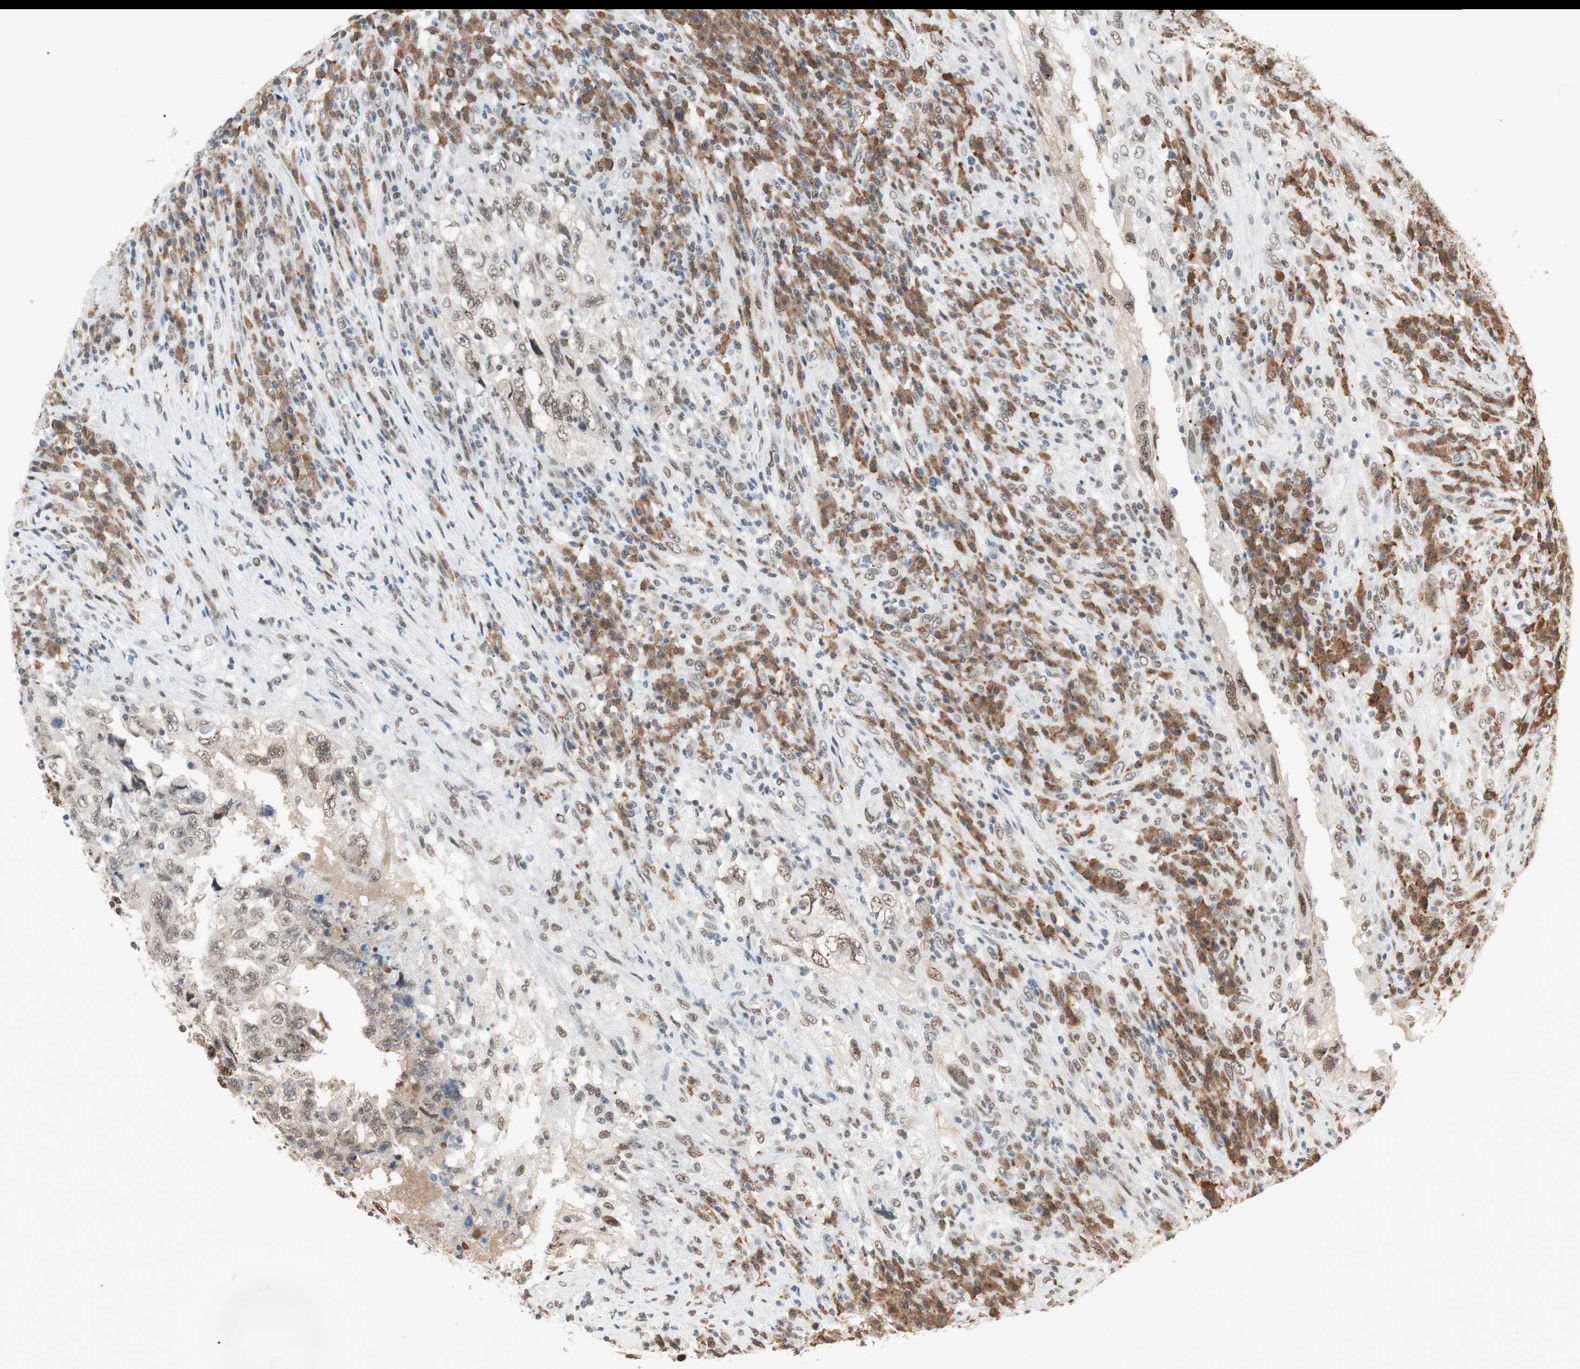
{"staining": {"intensity": "weak", "quantity": "25%-75%", "location": "cytoplasmic/membranous,nuclear"}, "tissue": "testis cancer", "cell_type": "Tumor cells", "image_type": "cancer", "snomed": [{"axis": "morphology", "description": "Necrosis, NOS"}, {"axis": "morphology", "description": "Carcinoma, Embryonal, NOS"}, {"axis": "topography", "description": "Testis"}], "caption": "Testis cancer tissue reveals weak cytoplasmic/membranous and nuclear staining in about 25%-75% of tumor cells, visualized by immunohistochemistry. The staining is performed using DAB brown chromogen to label protein expression. The nuclei are counter-stained blue using hematoxylin.", "gene": "SMARCE1", "patient": {"sex": "male", "age": 19}}